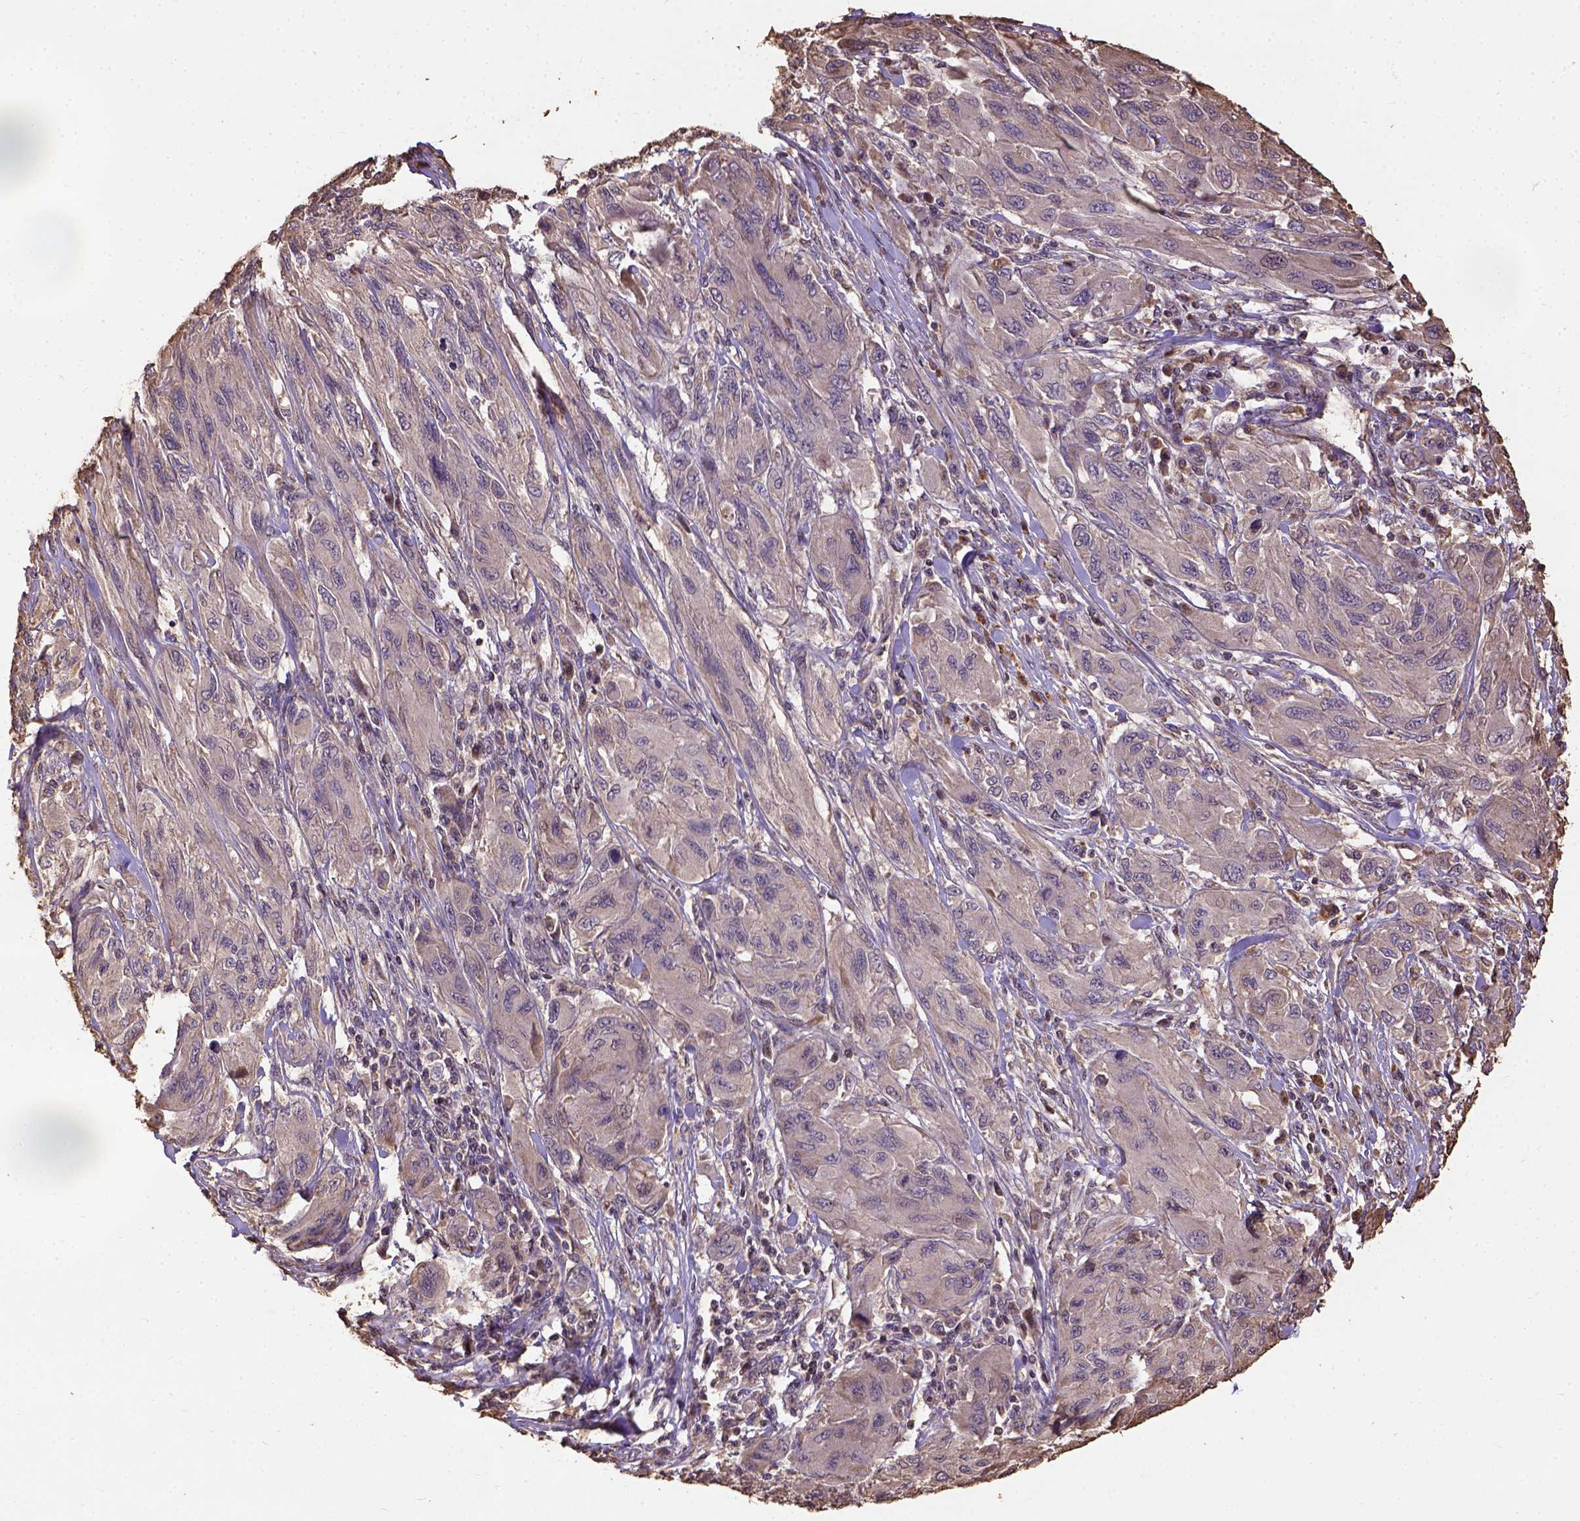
{"staining": {"intensity": "weak", "quantity": ">75%", "location": "cytoplasmic/membranous"}, "tissue": "melanoma", "cell_type": "Tumor cells", "image_type": "cancer", "snomed": [{"axis": "morphology", "description": "Malignant melanoma, NOS"}, {"axis": "topography", "description": "Skin"}], "caption": "Protein expression analysis of human melanoma reveals weak cytoplasmic/membranous positivity in about >75% of tumor cells.", "gene": "ATP1B3", "patient": {"sex": "female", "age": 91}}